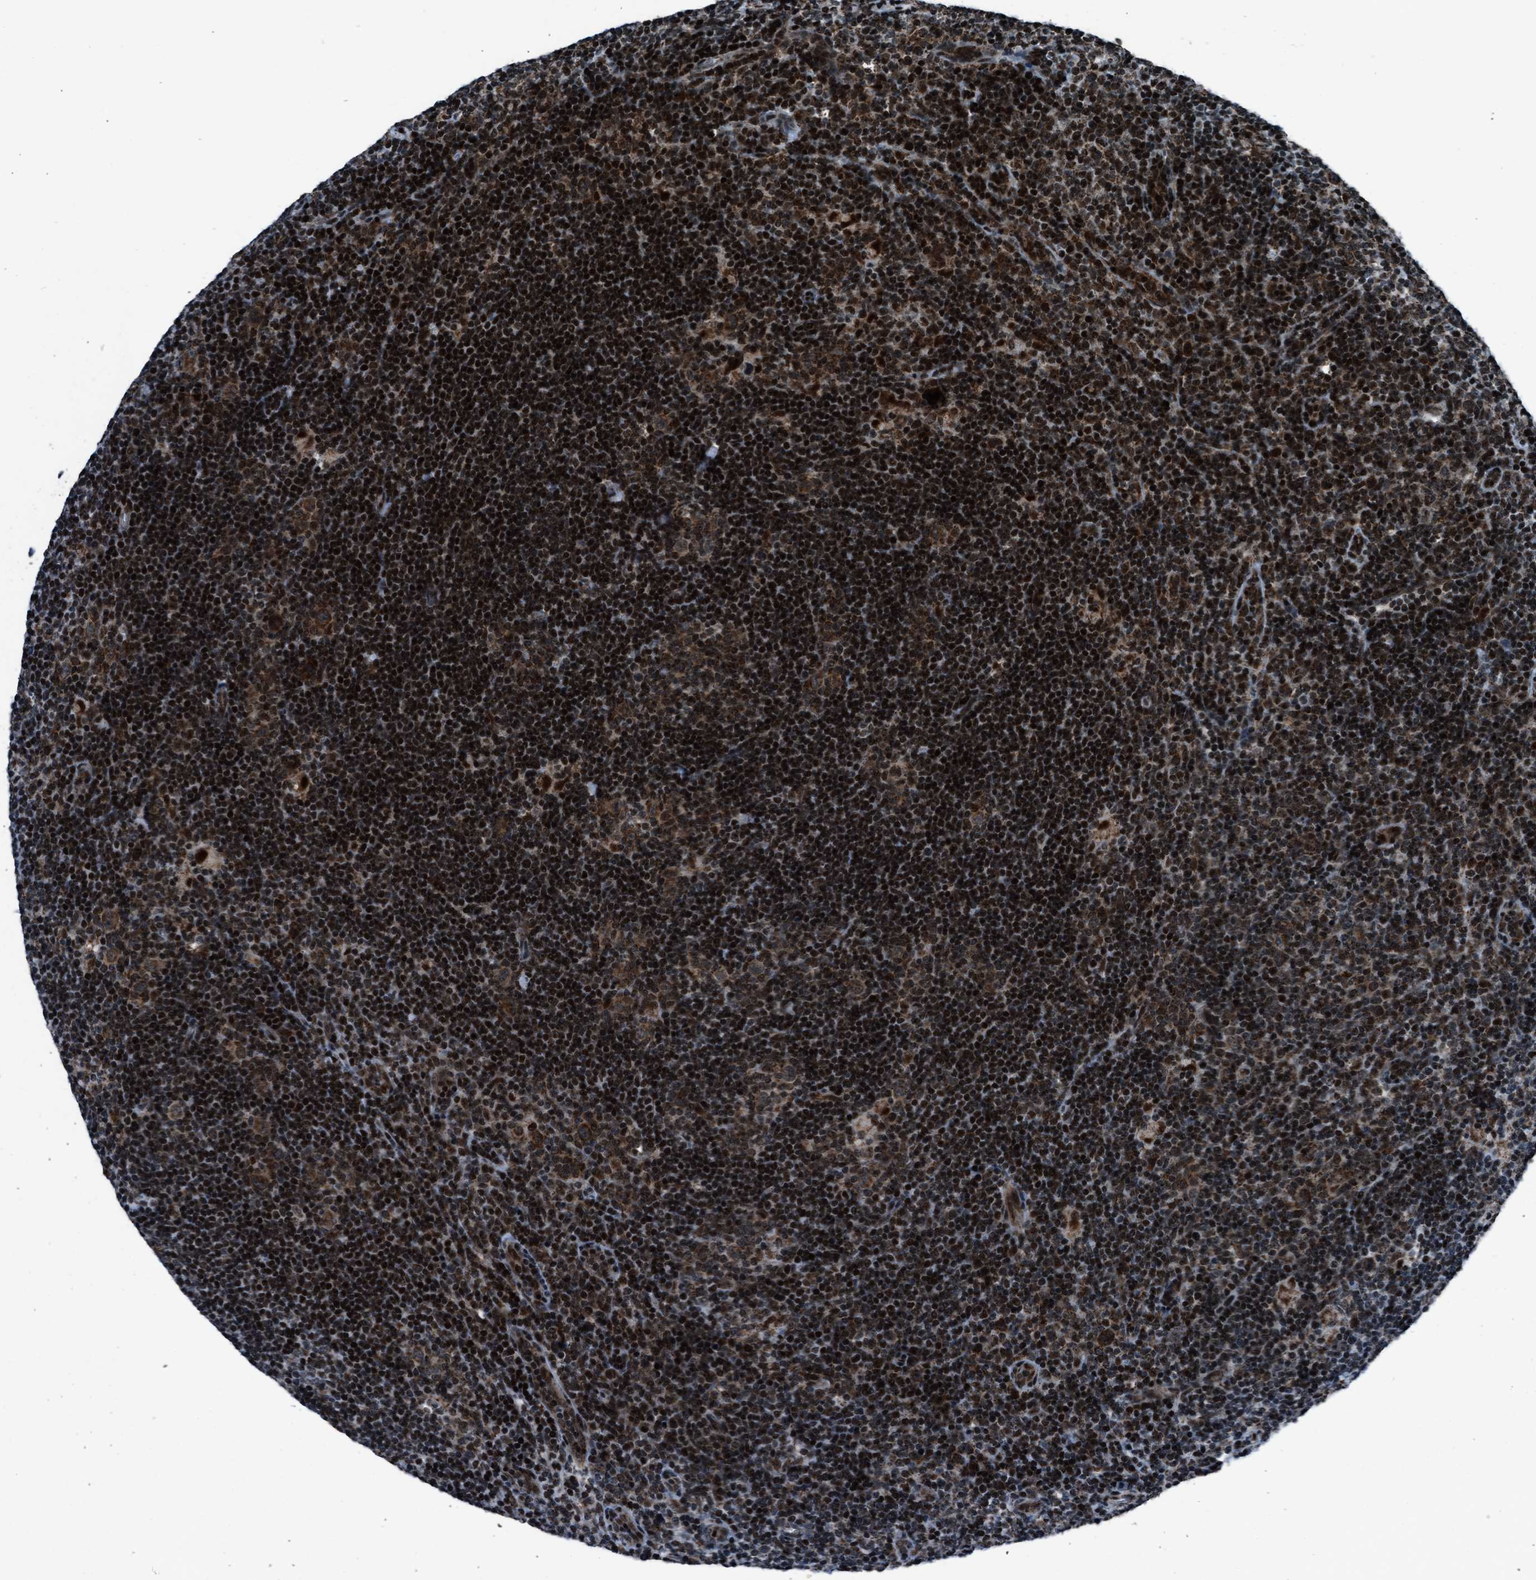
{"staining": {"intensity": "strong", "quantity": ">75%", "location": "cytoplasmic/membranous,nuclear"}, "tissue": "lymphoma", "cell_type": "Tumor cells", "image_type": "cancer", "snomed": [{"axis": "morphology", "description": "Hodgkin's disease, NOS"}, {"axis": "topography", "description": "Lymph node"}], "caption": "Protein positivity by immunohistochemistry exhibits strong cytoplasmic/membranous and nuclear positivity in about >75% of tumor cells in Hodgkin's disease.", "gene": "MORC3", "patient": {"sex": "female", "age": 57}}